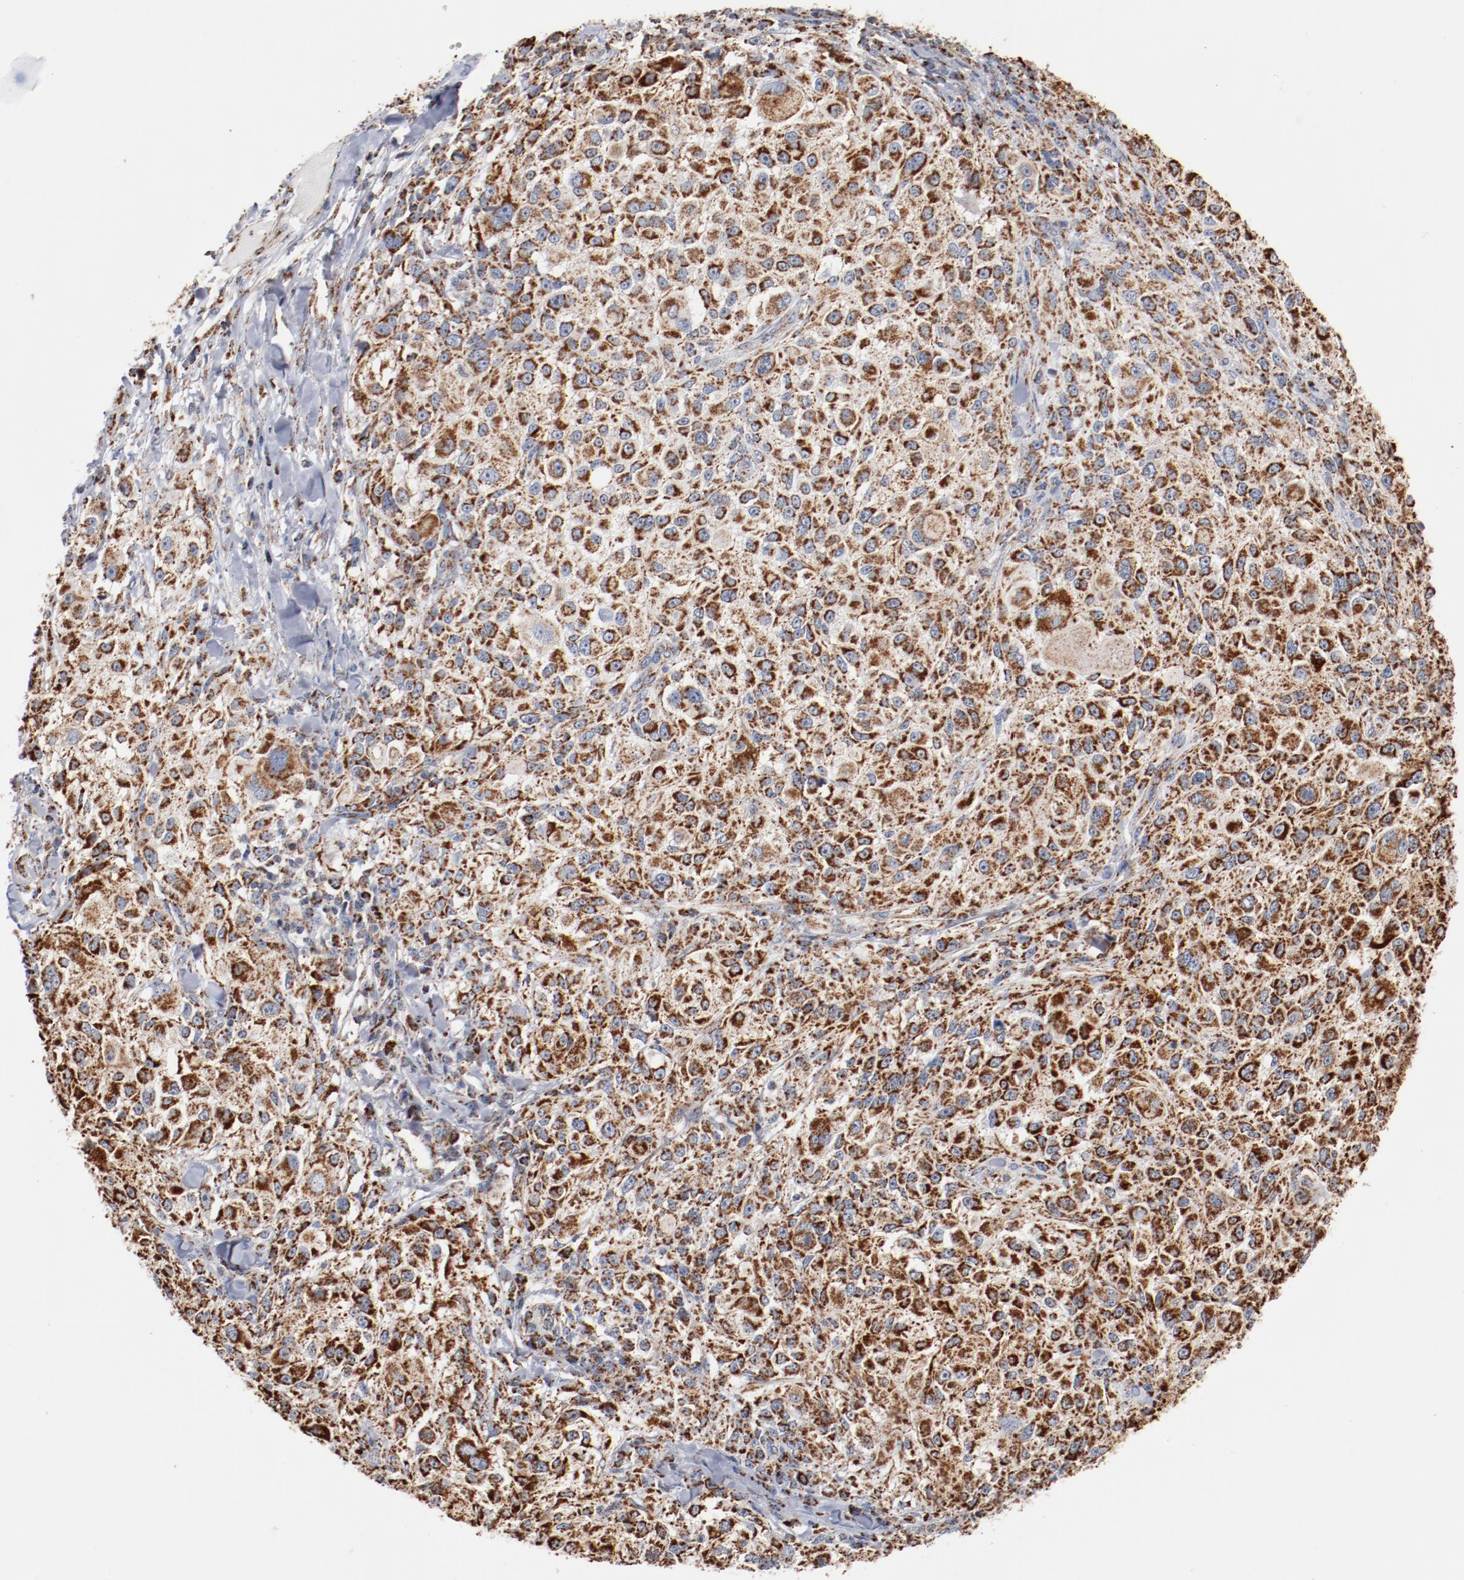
{"staining": {"intensity": "strong", "quantity": ">75%", "location": "cytoplasmic/membranous"}, "tissue": "melanoma", "cell_type": "Tumor cells", "image_type": "cancer", "snomed": [{"axis": "morphology", "description": "Necrosis, NOS"}, {"axis": "morphology", "description": "Malignant melanoma, NOS"}, {"axis": "topography", "description": "Skin"}], "caption": "About >75% of tumor cells in human melanoma show strong cytoplasmic/membranous protein staining as visualized by brown immunohistochemical staining.", "gene": "NDUFS4", "patient": {"sex": "female", "age": 87}}